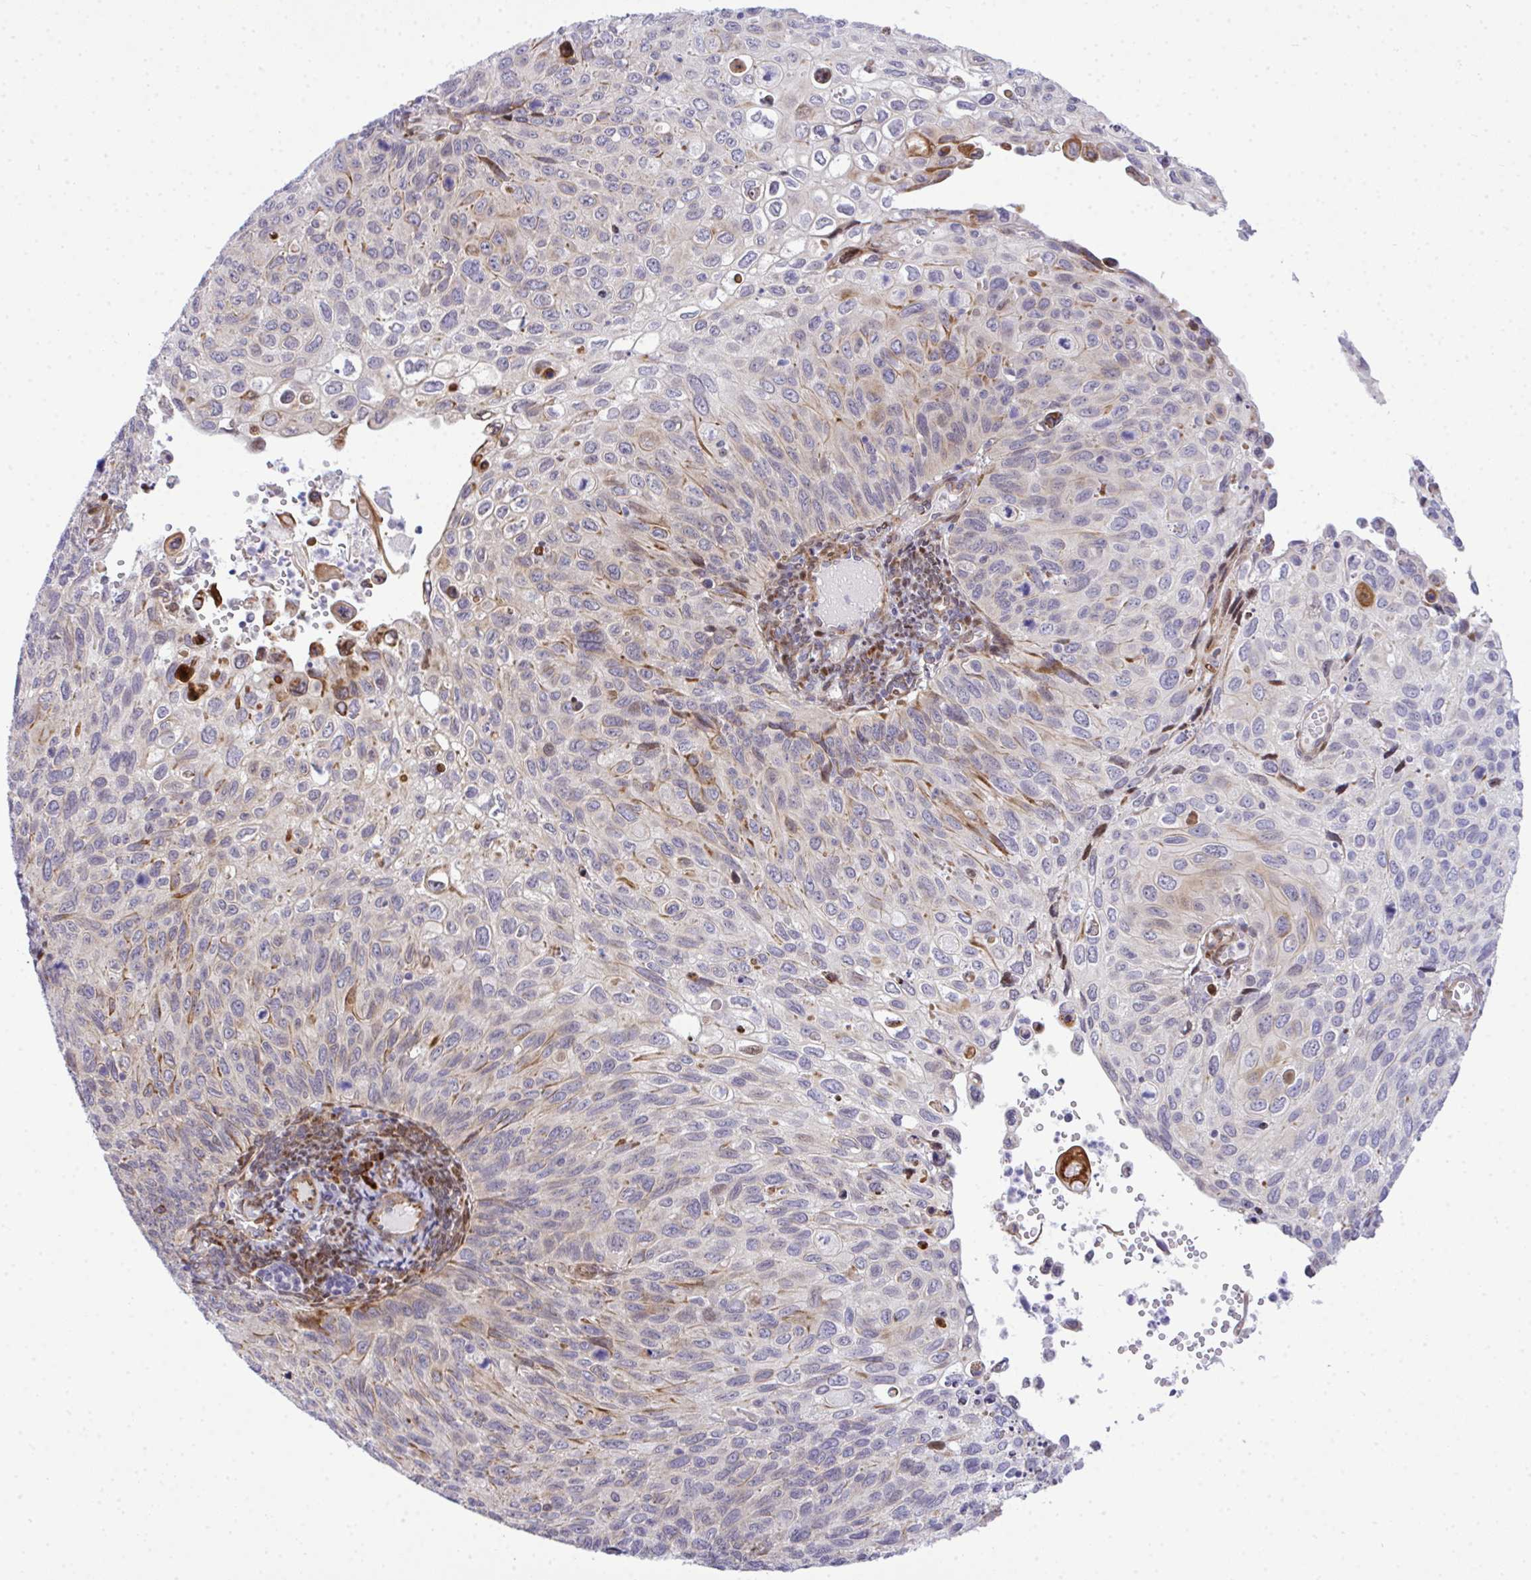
{"staining": {"intensity": "moderate", "quantity": "<25%", "location": "cytoplasmic/membranous,nuclear"}, "tissue": "cervical cancer", "cell_type": "Tumor cells", "image_type": "cancer", "snomed": [{"axis": "morphology", "description": "Squamous cell carcinoma, NOS"}, {"axis": "topography", "description": "Cervix"}], "caption": "Cervical squamous cell carcinoma stained with a brown dye displays moderate cytoplasmic/membranous and nuclear positive staining in about <25% of tumor cells.", "gene": "CASTOR2", "patient": {"sex": "female", "age": 70}}